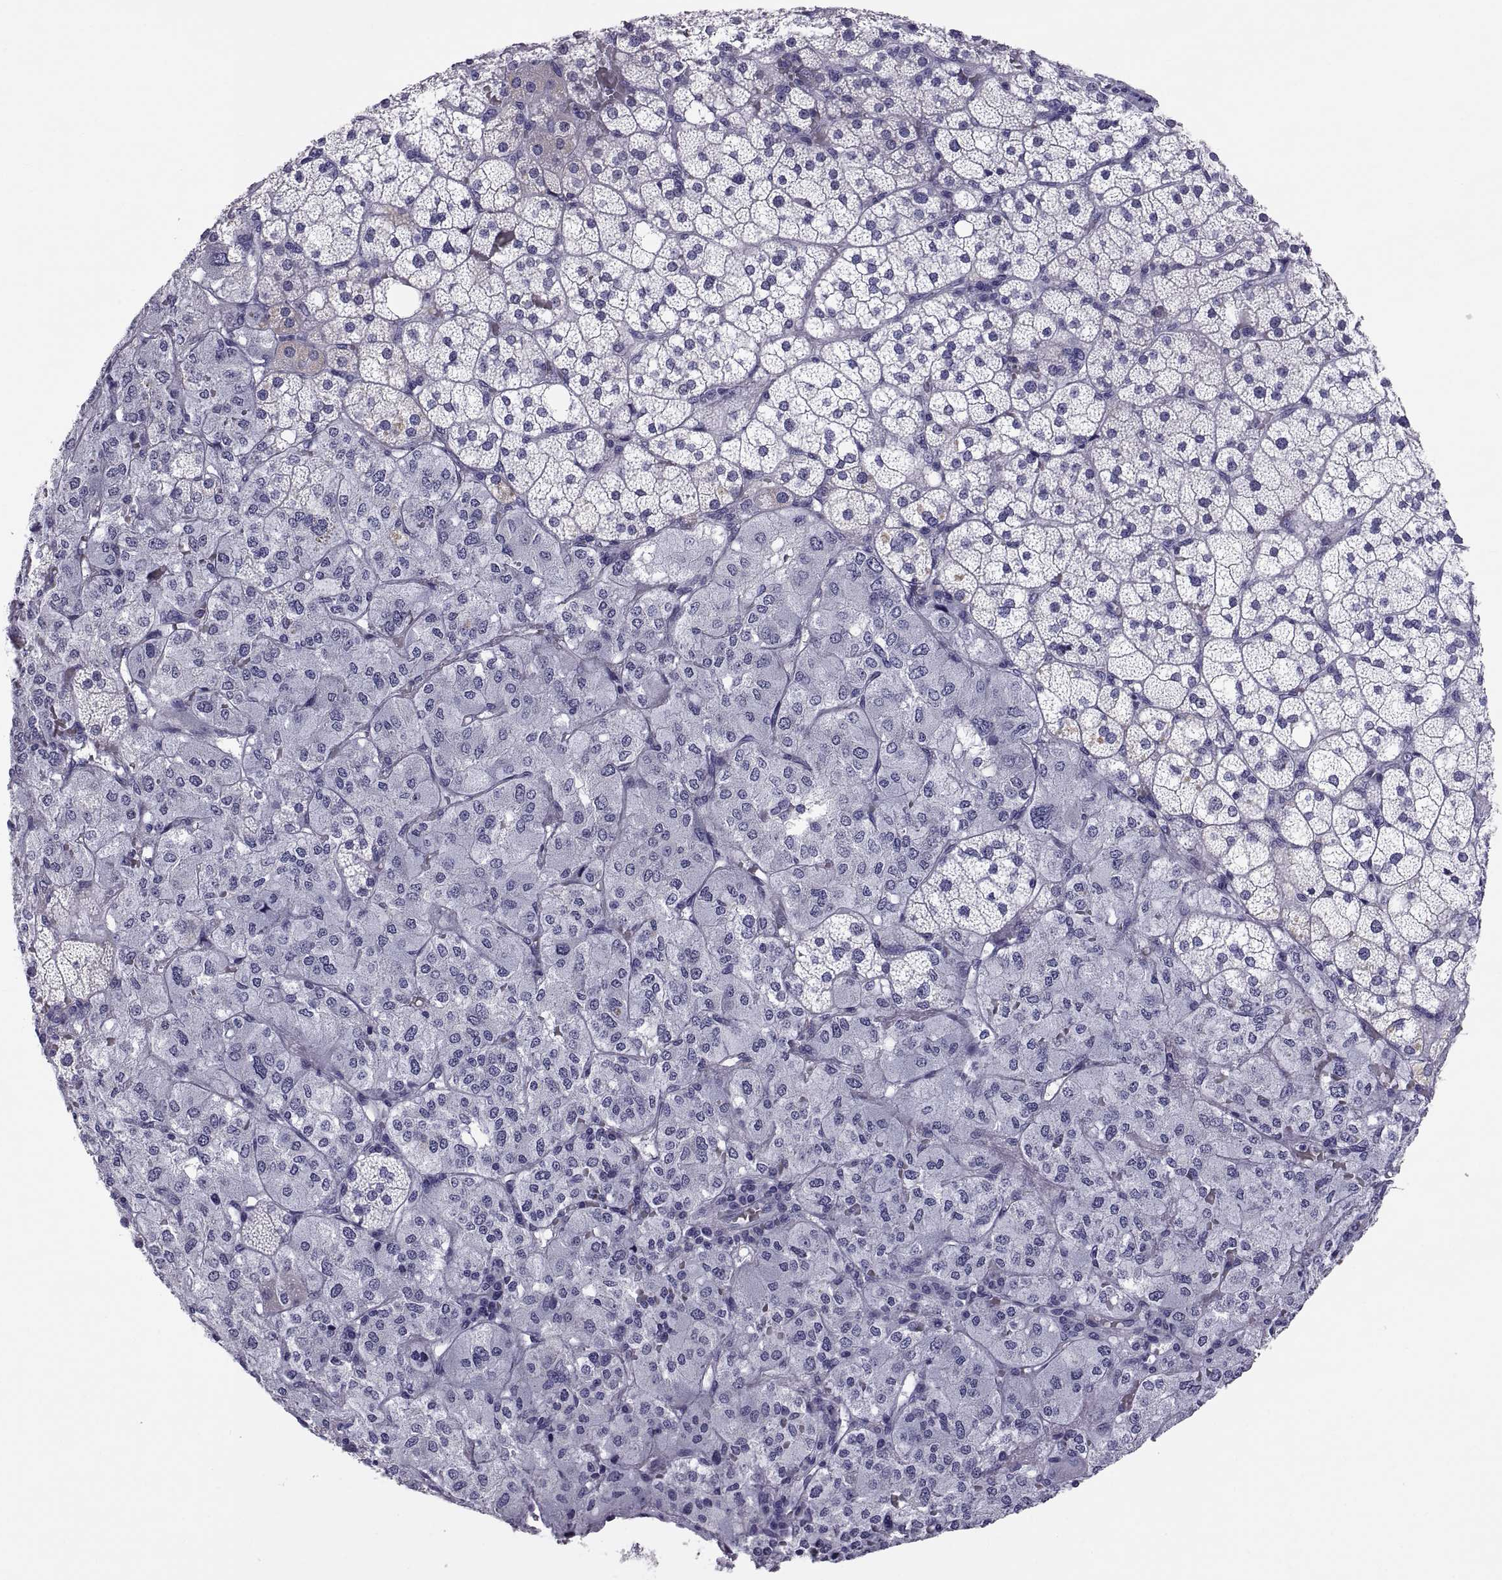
{"staining": {"intensity": "negative", "quantity": "none", "location": "none"}, "tissue": "adrenal gland", "cell_type": "Glandular cells", "image_type": "normal", "snomed": [{"axis": "morphology", "description": "Normal tissue, NOS"}, {"axis": "topography", "description": "Adrenal gland"}], "caption": "There is no significant expression in glandular cells of adrenal gland. The staining was performed using DAB (3,3'-diaminobenzidine) to visualize the protein expression in brown, while the nuclei were stained in blue with hematoxylin (Magnification: 20x).", "gene": "RNASE12", "patient": {"sex": "male", "age": 53}}